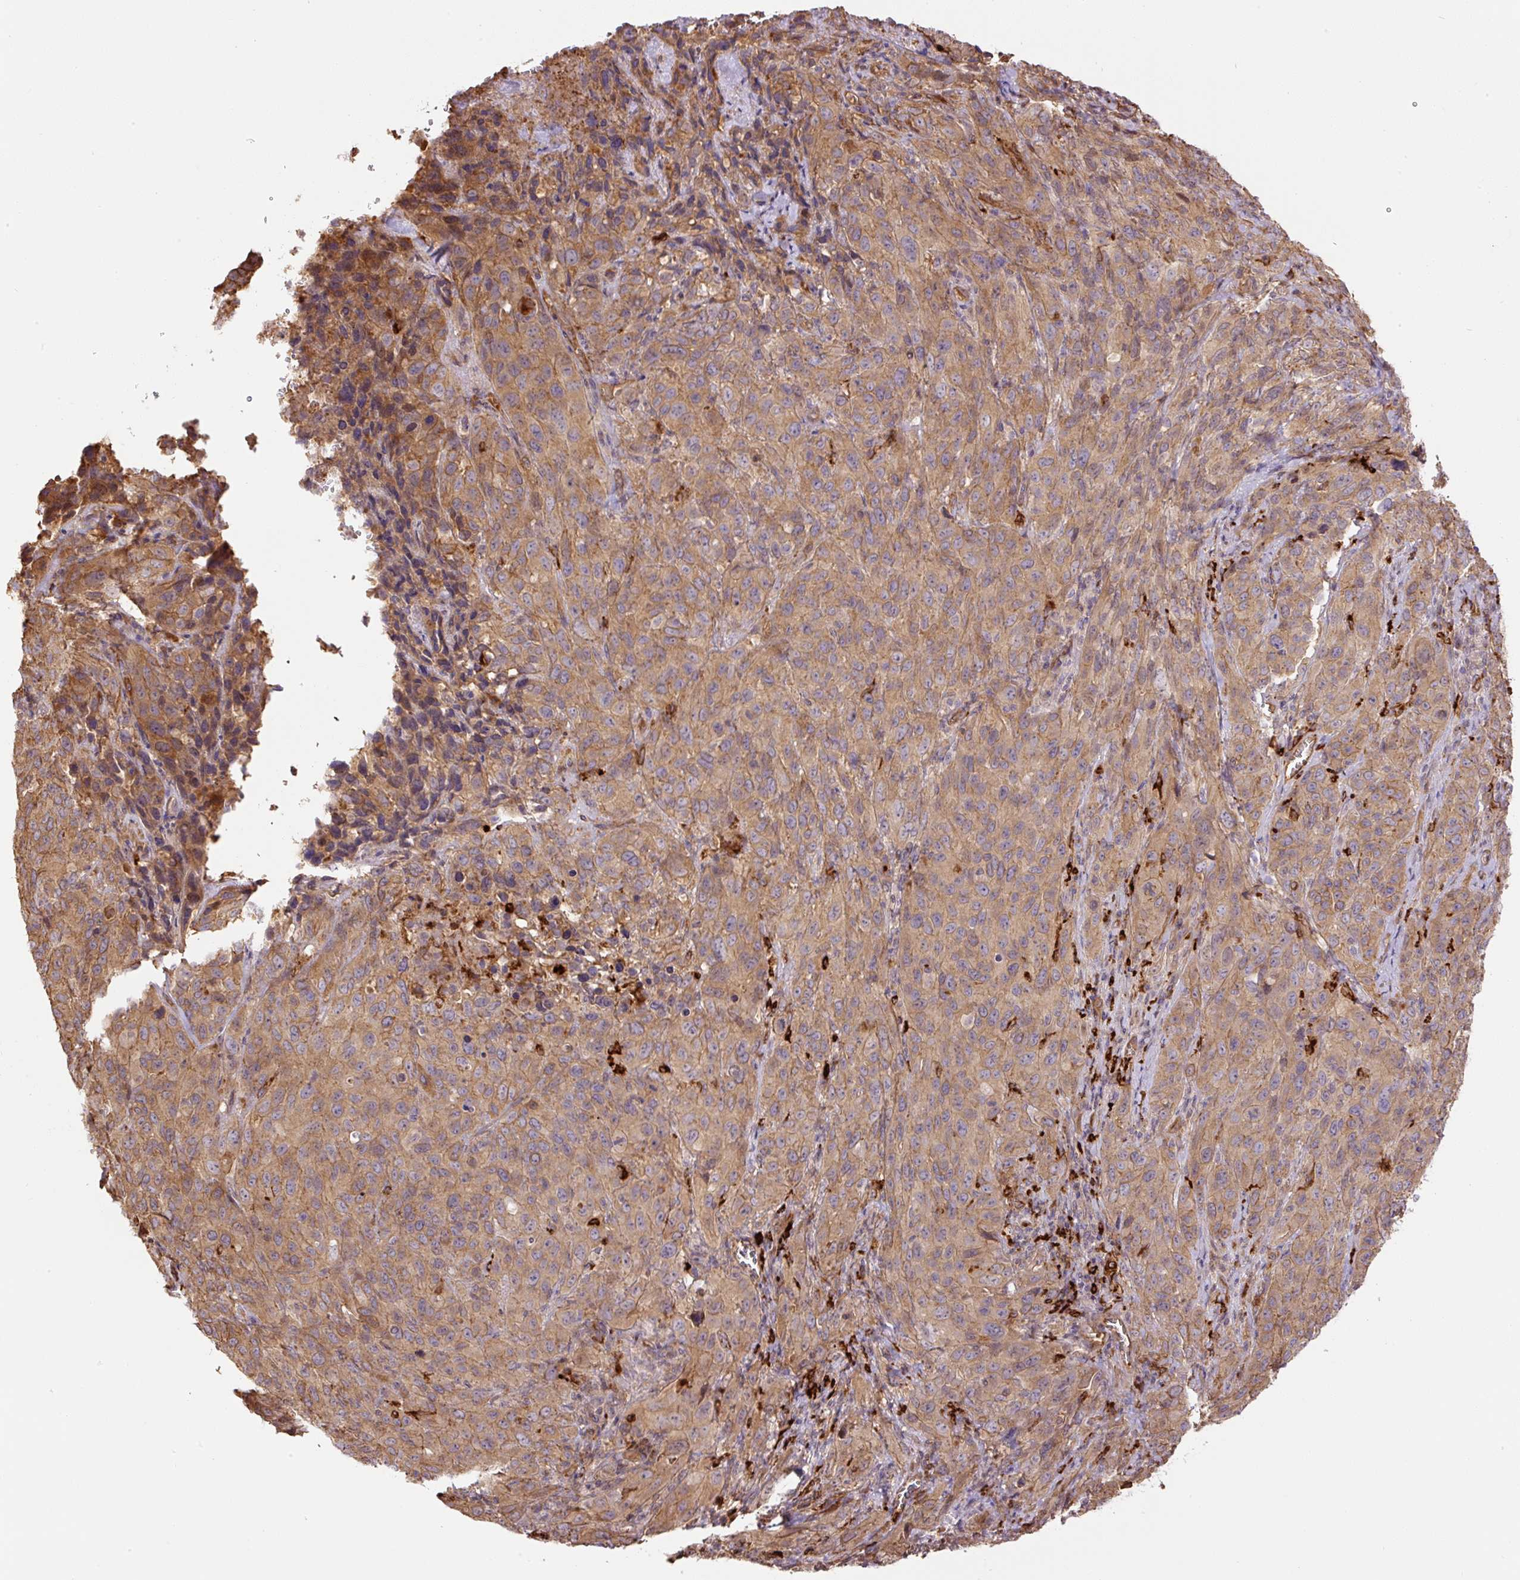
{"staining": {"intensity": "moderate", "quantity": ">75%", "location": "cytoplasmic/membranous"}, "tissue": "cervical cancer", "cell_type": "Tumor cells", "image_type": "cancer", "snomed": [{"axis": "morphology", "description": "Squamous cell carcinoma, NOS"}, {"axis": "topography", "description": "Cervix"}], "caption": "IHC staining of squamous cell carcinoma (cervical), which demonstrates medium levels of moderate cytoplasmic/membranous expression in about >75% of tumor cells indicating moderate cytoplasmic/membranous protein positivity. The staining was performed using DAB (3,3'-diaminobenzidine) (brown) for protein detection and nuclei were counterstained in hematoxylin (blue).", "gene": "B3GALT5", "patient": {"sex": "female", "age": 51}}